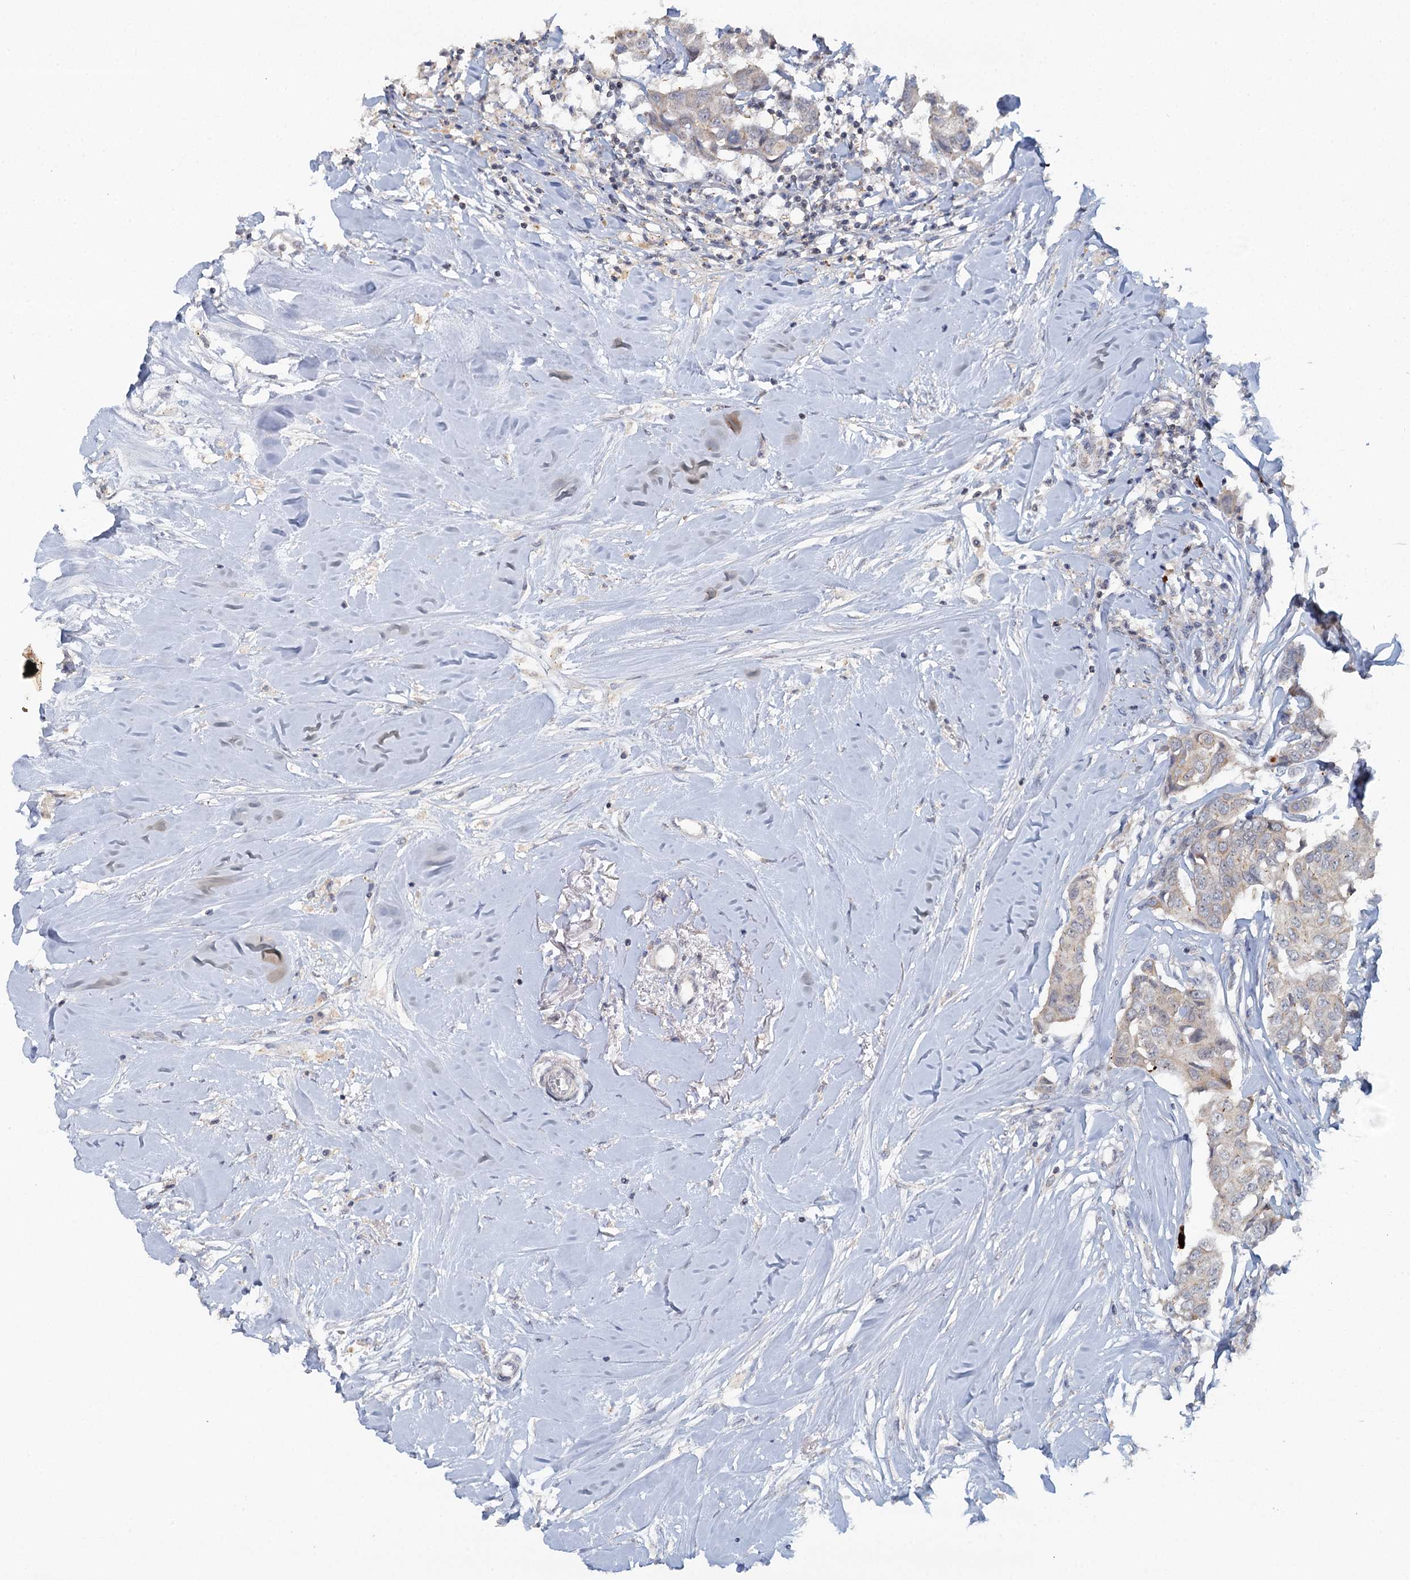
{"staining": {"intensity": "weak", "quantity": "<25%", "location": "cytoplasmic/membranous"}, "tissue": "breast cancer", "cell_type": "Tumor cells", "image_type": "cancer", "snomed": [{"axis": "morphology", "description": "Duct carcinoma"}, {"axis": "topography", "description": "Breast"}], "caption": "High power microscopy image of an immunohistochemistry (IHC) histopathology image of breast cancer (infiltrating ductal carcinoma), revealing no significant expression in tumor cells.", "gene": "GPATCH11", "patient": {"sex": "female", "age": 80}}